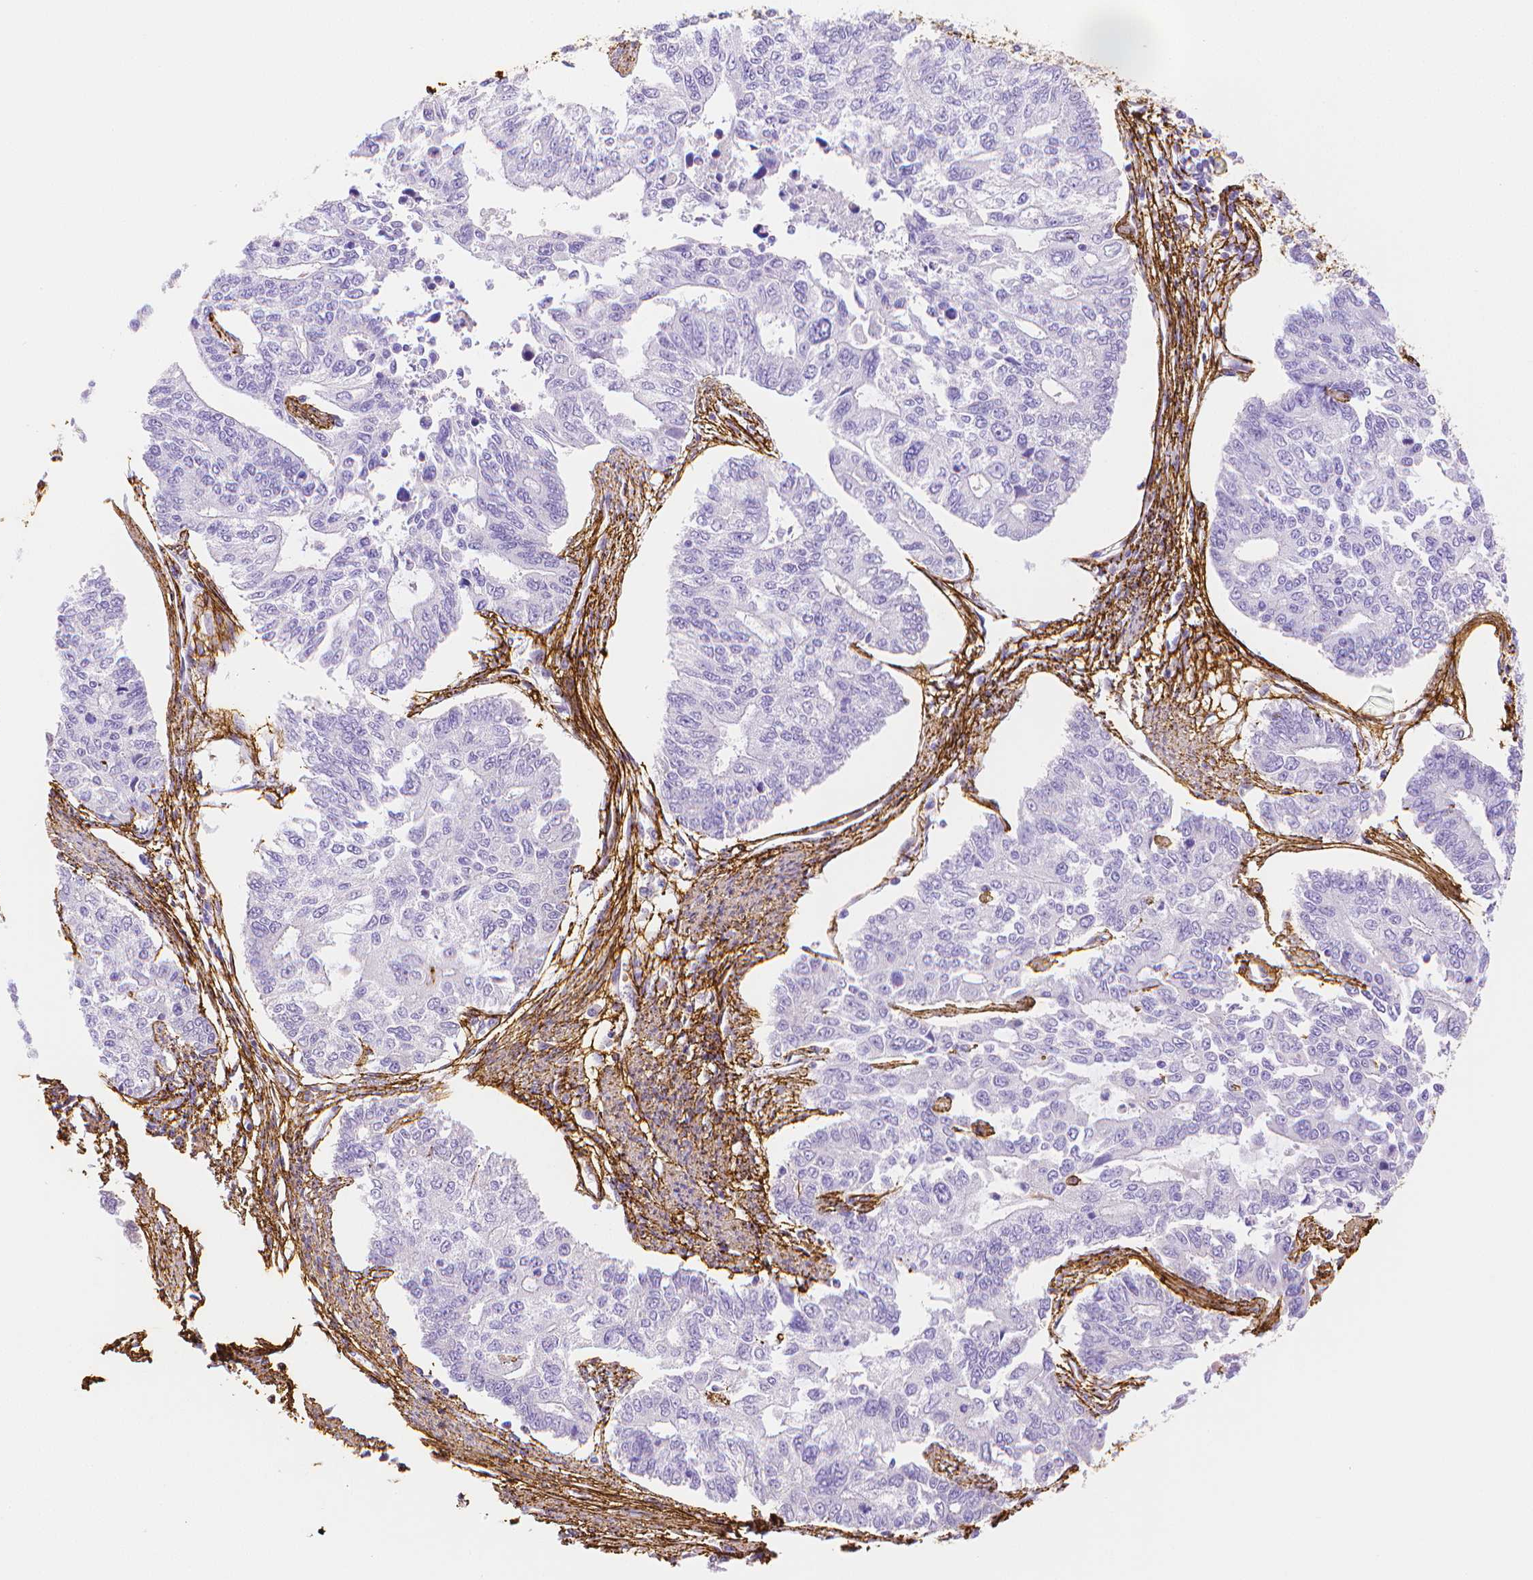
{"staining": {"intensity": "negative", "quantity": "none", "location": "none"}, "tissue": "endometrial cancer", "cell_type": "Tumor cells", "image_type": "cancer", "snomed": [{"axis": "morphology", "description": "Adenocarcinoma, NOS"}, {"axis": "topography", "description": "Uterus"}], "caption": "IHC image of neoplastic tissue: adenocarcinoma (endometrial) stained with DAB (3,3'-diaminobenzidine) shows no significant protein staining in tumor cells.", "gene": "FBN1", "patient": {"sex": "female", "age": 59}}